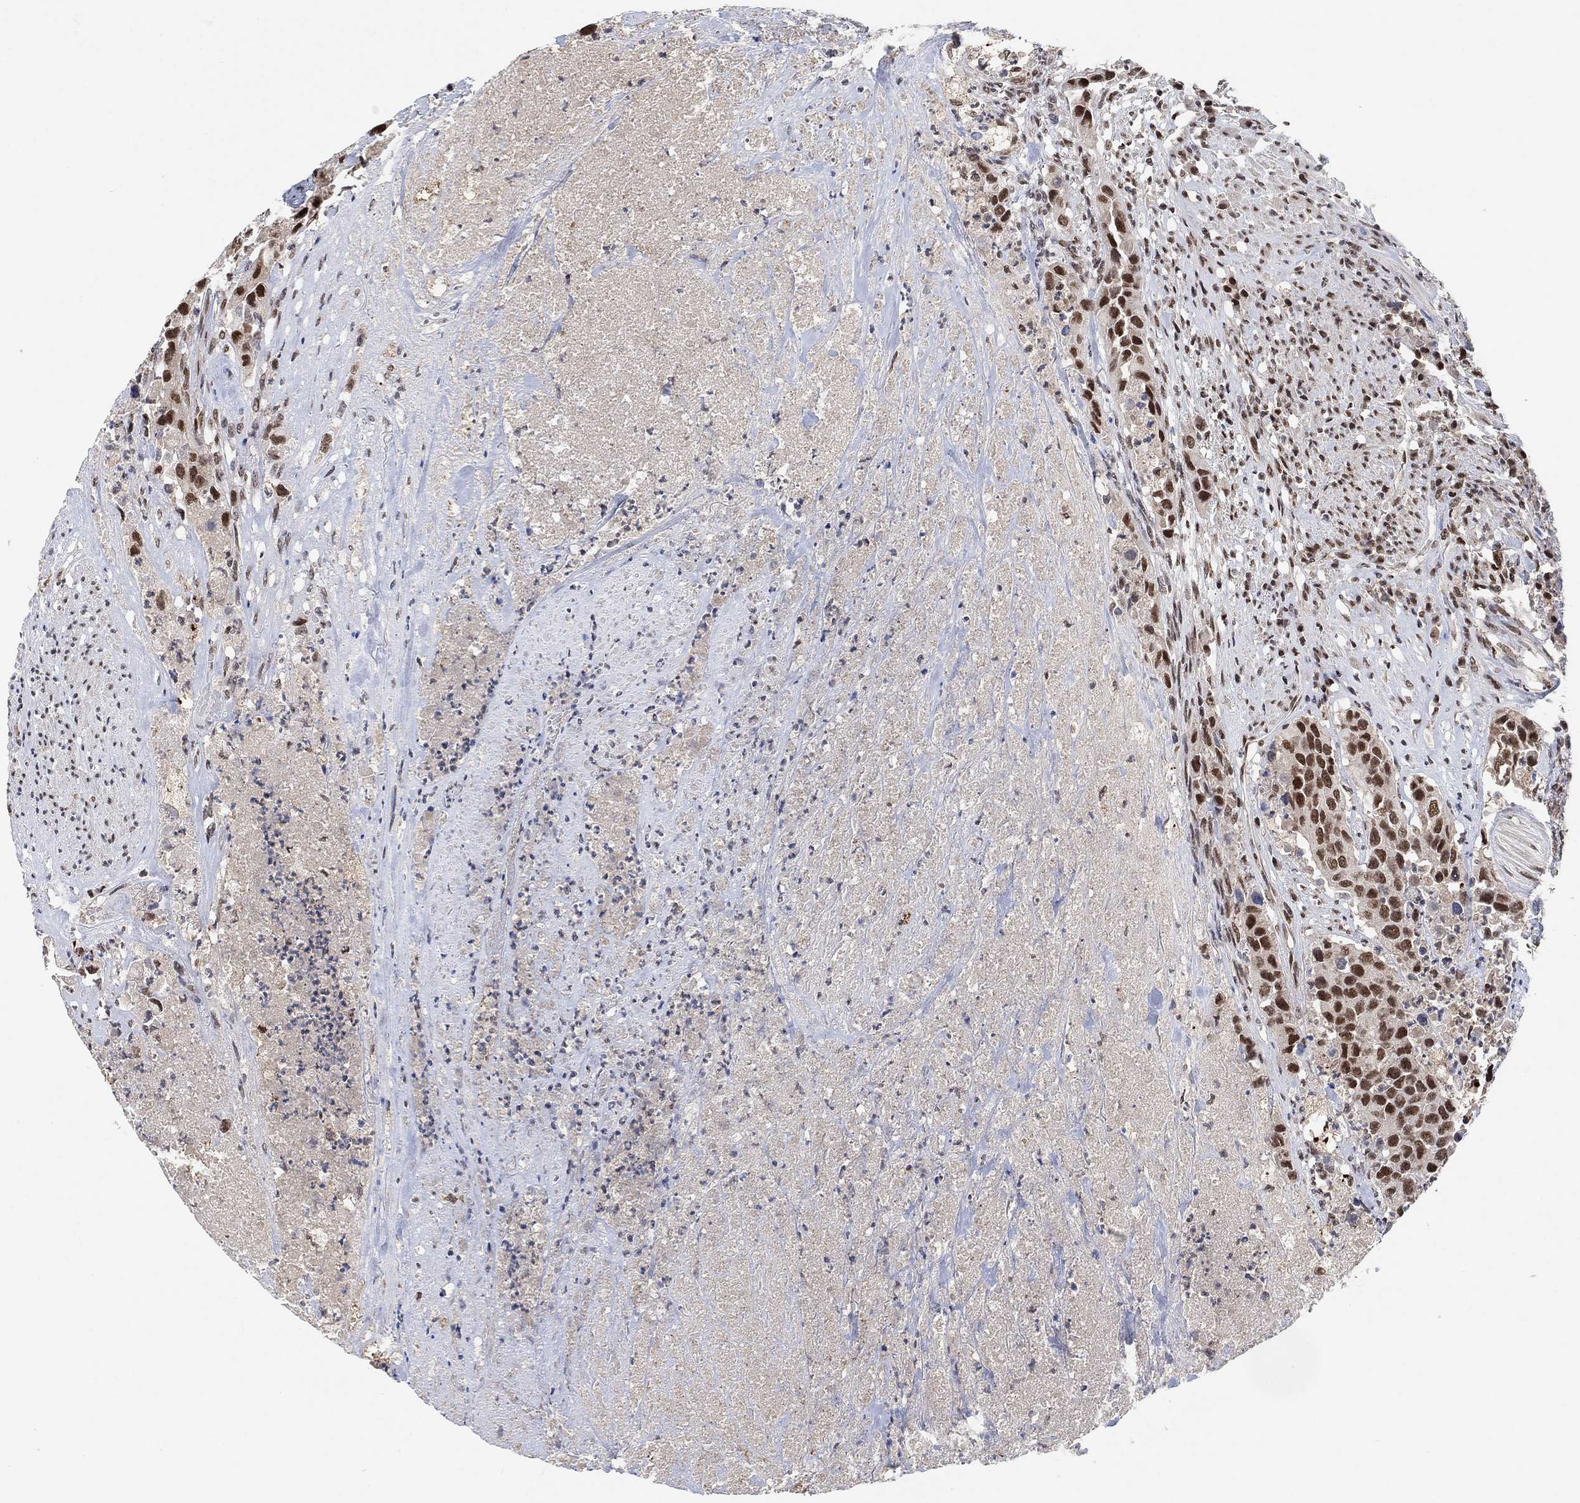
{"staining": {"intensity": "strong", "quantity": ">75%", "location": "nuclear"}, "tissue": "urothelial cancer", "cell_type": "Tumor cells", "image_type": "cancer", "snomed": [{"axis": "morphology", "description": "Urothelial carcinoma, High grade"}, {"axis": "topography", "description": "Urinary bladder"}], "caption": "IHC (DAB) staining of human high-grade urothelial carcinoma exhibits strong nuclear protein expression in approximately >75% of tumor cells.", "gene": "THAP8", "patient": {"sex": "female", "age": 73}}